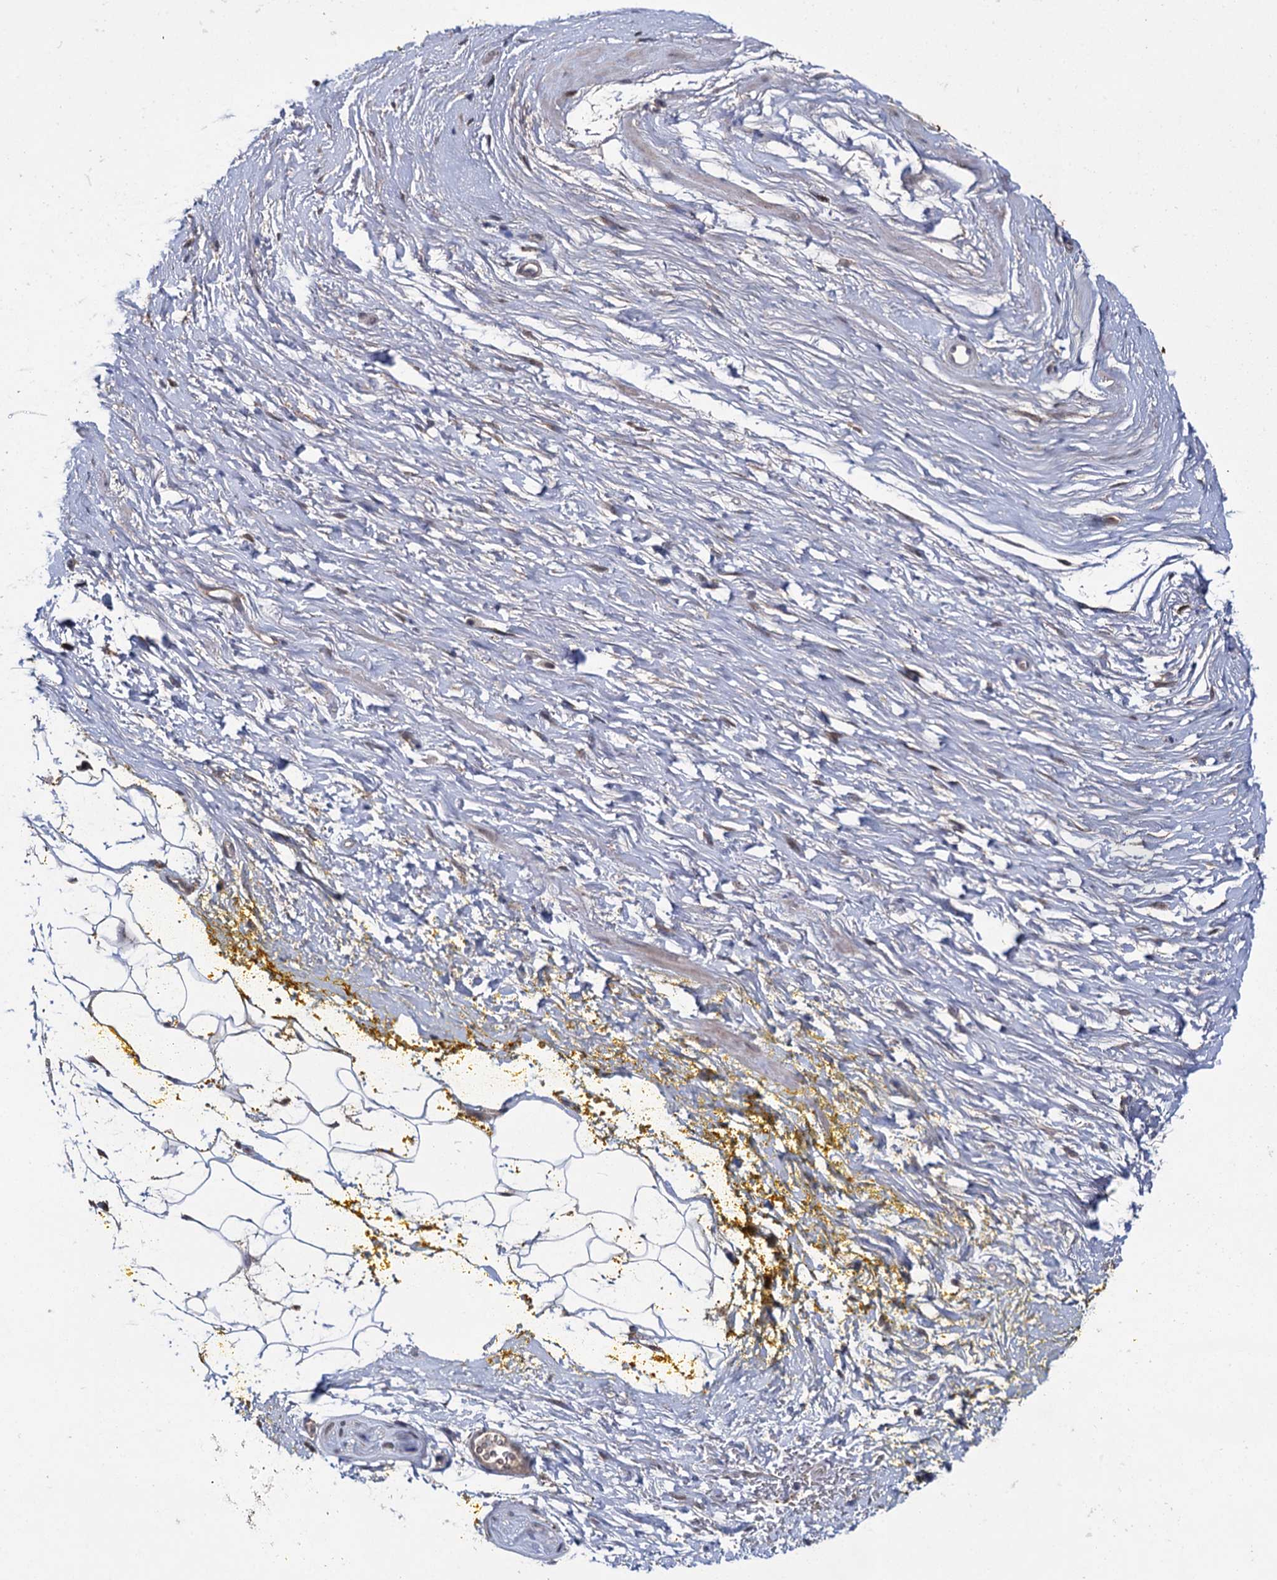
{"staining": {"intensity": "weak", "quantity": "<25%", "location": "nuclear"}, "tissue": "adipose tissue", "cell_type": "Adipocytes", "image_type": "normal", "snomed": [{"axis": "morphology", "description": "Normal tissue, NOS"}, {"axis": "morphology", "description": "Adenocarcinoma, Low grade"}, {"axis": "topography", "description": "Prostate"}, {"axis": "topography", "description": "Peripheral nerve tissue"}], "caption": "Immunohistochemistry image of unremarkable adipose tissue stained for a protein (brown), which shows no positivity in adipocytes.", "gene": "GLO1", "patient": {"sex": "male", "age": 63}}